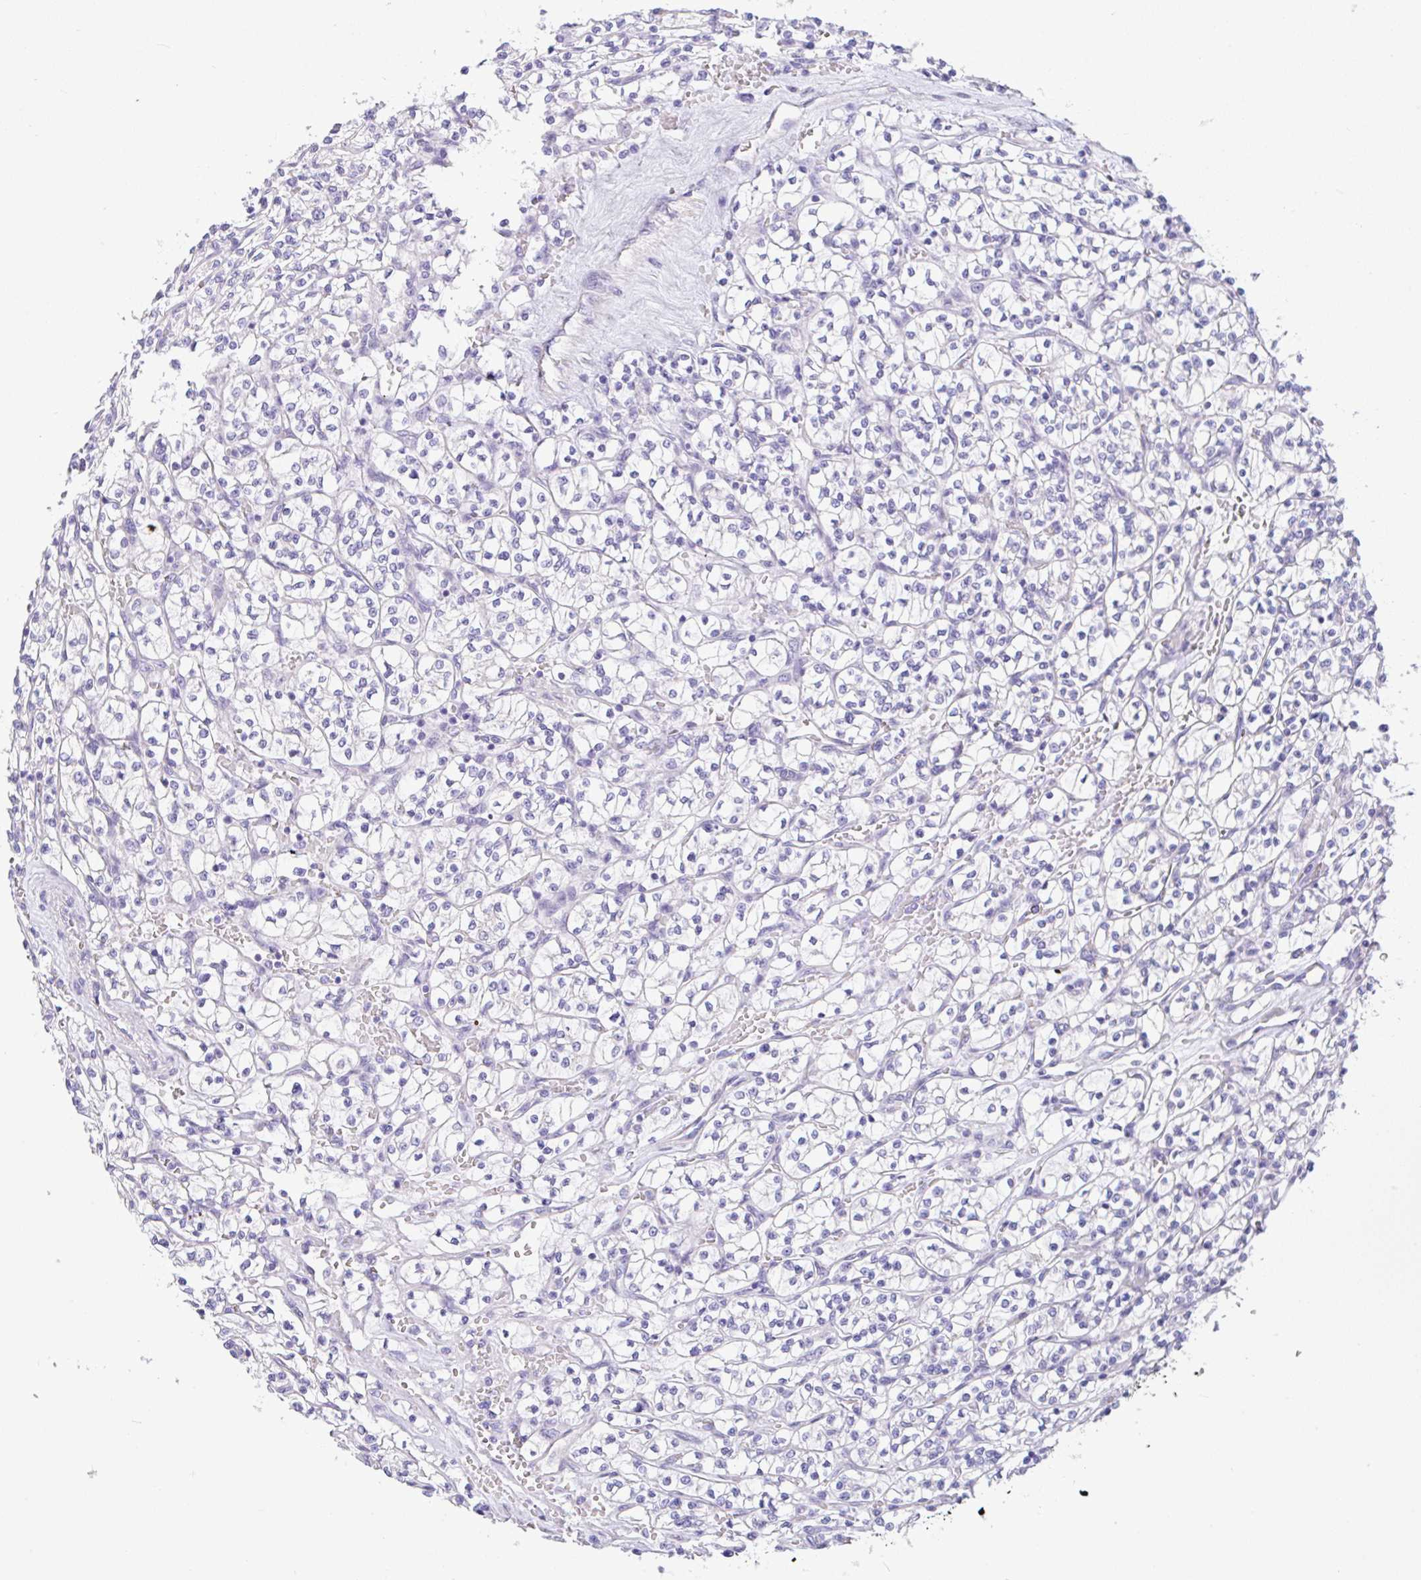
{"staining": {"intensity": "negative", "quantity": "none", "location": "none"}, "tissue": "renal cancer", "cell_type": "Tumor cells", "image_type": "cancer", "snomed": [{"axis": "morphology", "description": "Adenocarcinoma, NOS"}, {"axis": "topography", "description": "Kidney"}], "caption": "An immunohistochemistry (IHC) photomicrograph of adenocarcinoma (renal) is shown. There is no staining in tumor cells of adenocarcinoma (renal). (Stains: DAB immunohistochemistry (IHC) with hematoxylin counter stain, Microscopy: brightfield microscopy at high magnification).", "gene": "SERPINE3", "patient": {"sex": "female", "age": 64}}